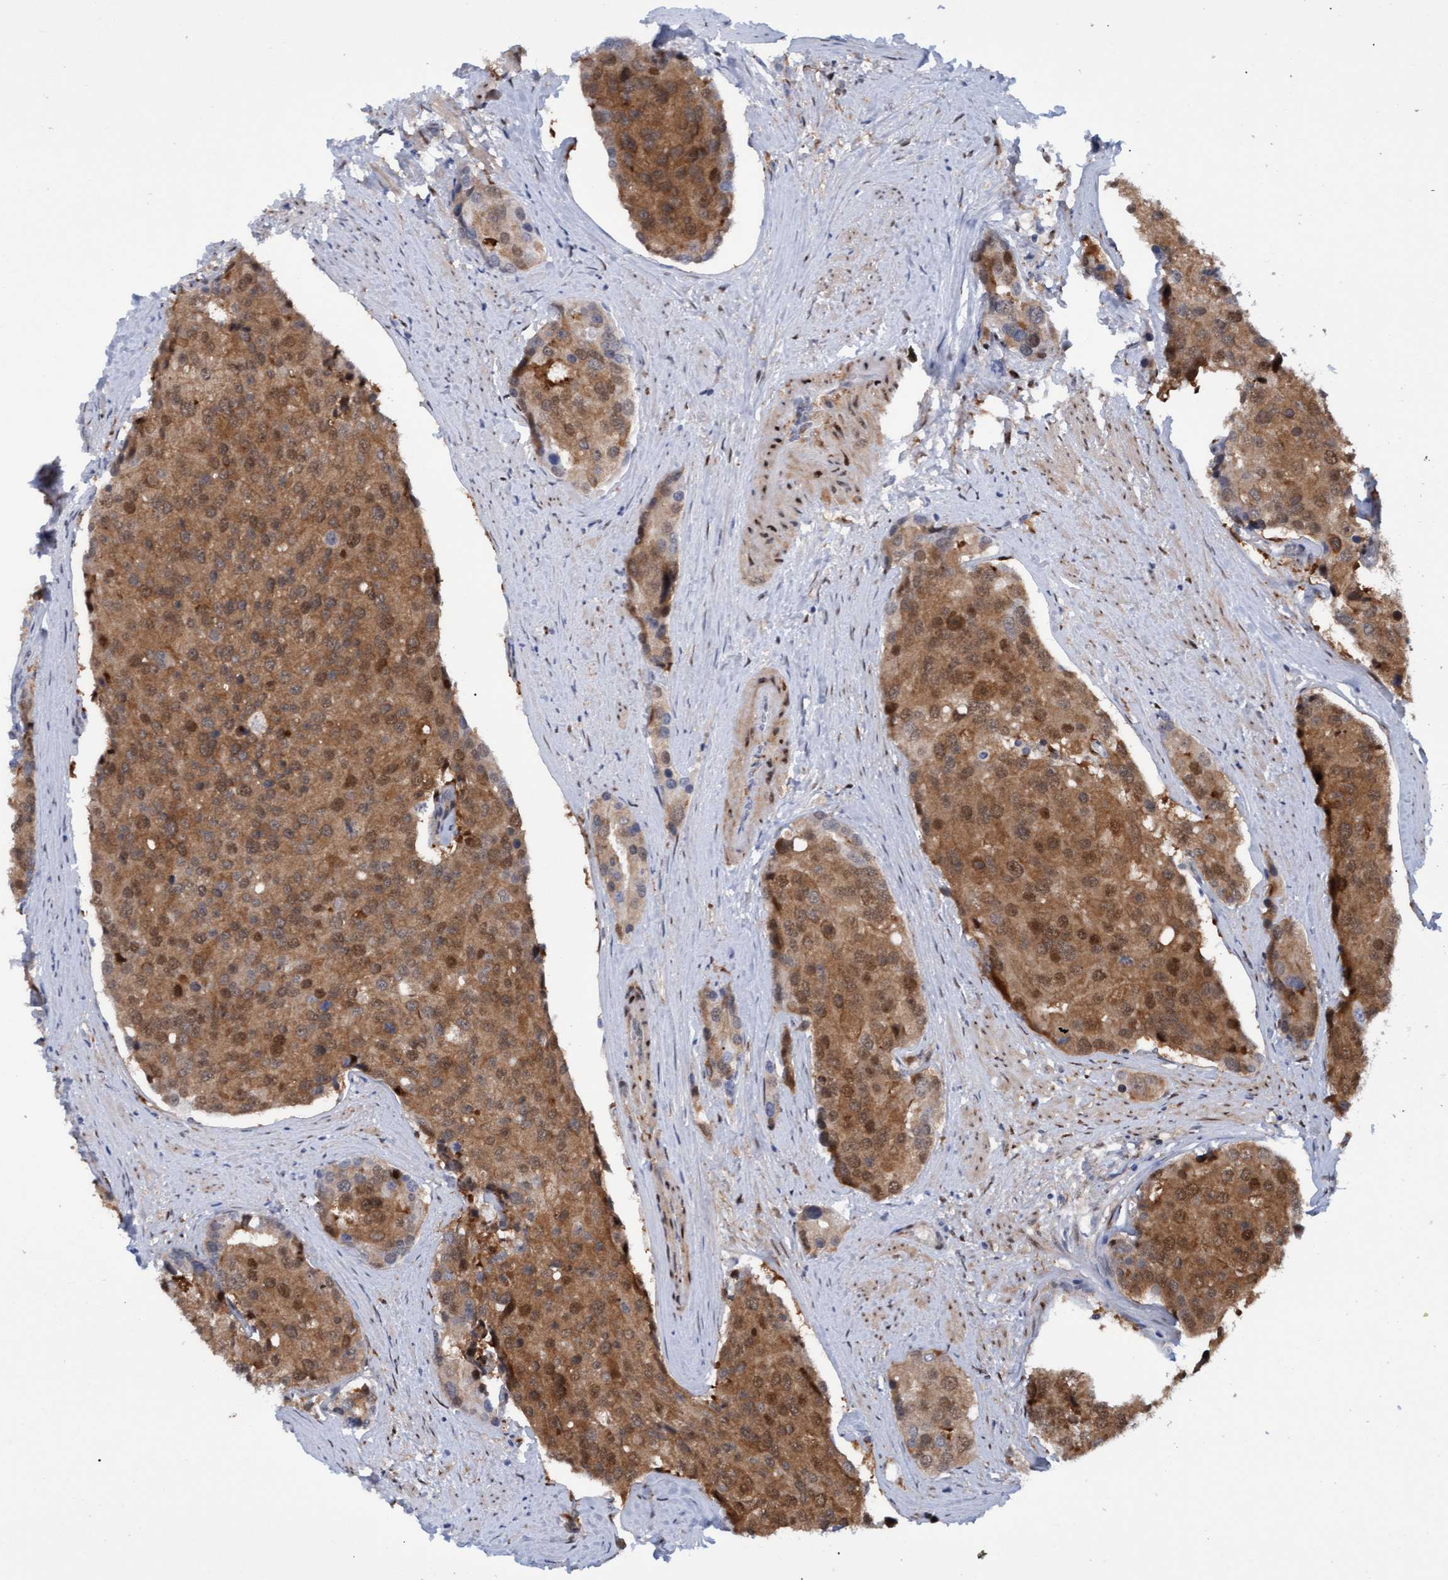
{"staining": {"intensity": "moderate", "quantity": ">75%", "location": "cytoplasmic/membranous,nuclear"}, "tissue": "prostate cancer", "cell_type": "Tumor cells", "image_type": "cancer", "snomed": [{"axis": "morphology", "description": "Adenocarcinoma, High grade"}, {"axis": "topography", "description": "Prostate"}], "caption": "Immunohistochemistry (DAB) staining of human prostate cancer reveals moderate cytoplasmic/membranous and nuclear protein expression in approximately >75% of tumor cells.", "gene": "PINX1", "patient": {"sex": "male", "age": 50}}